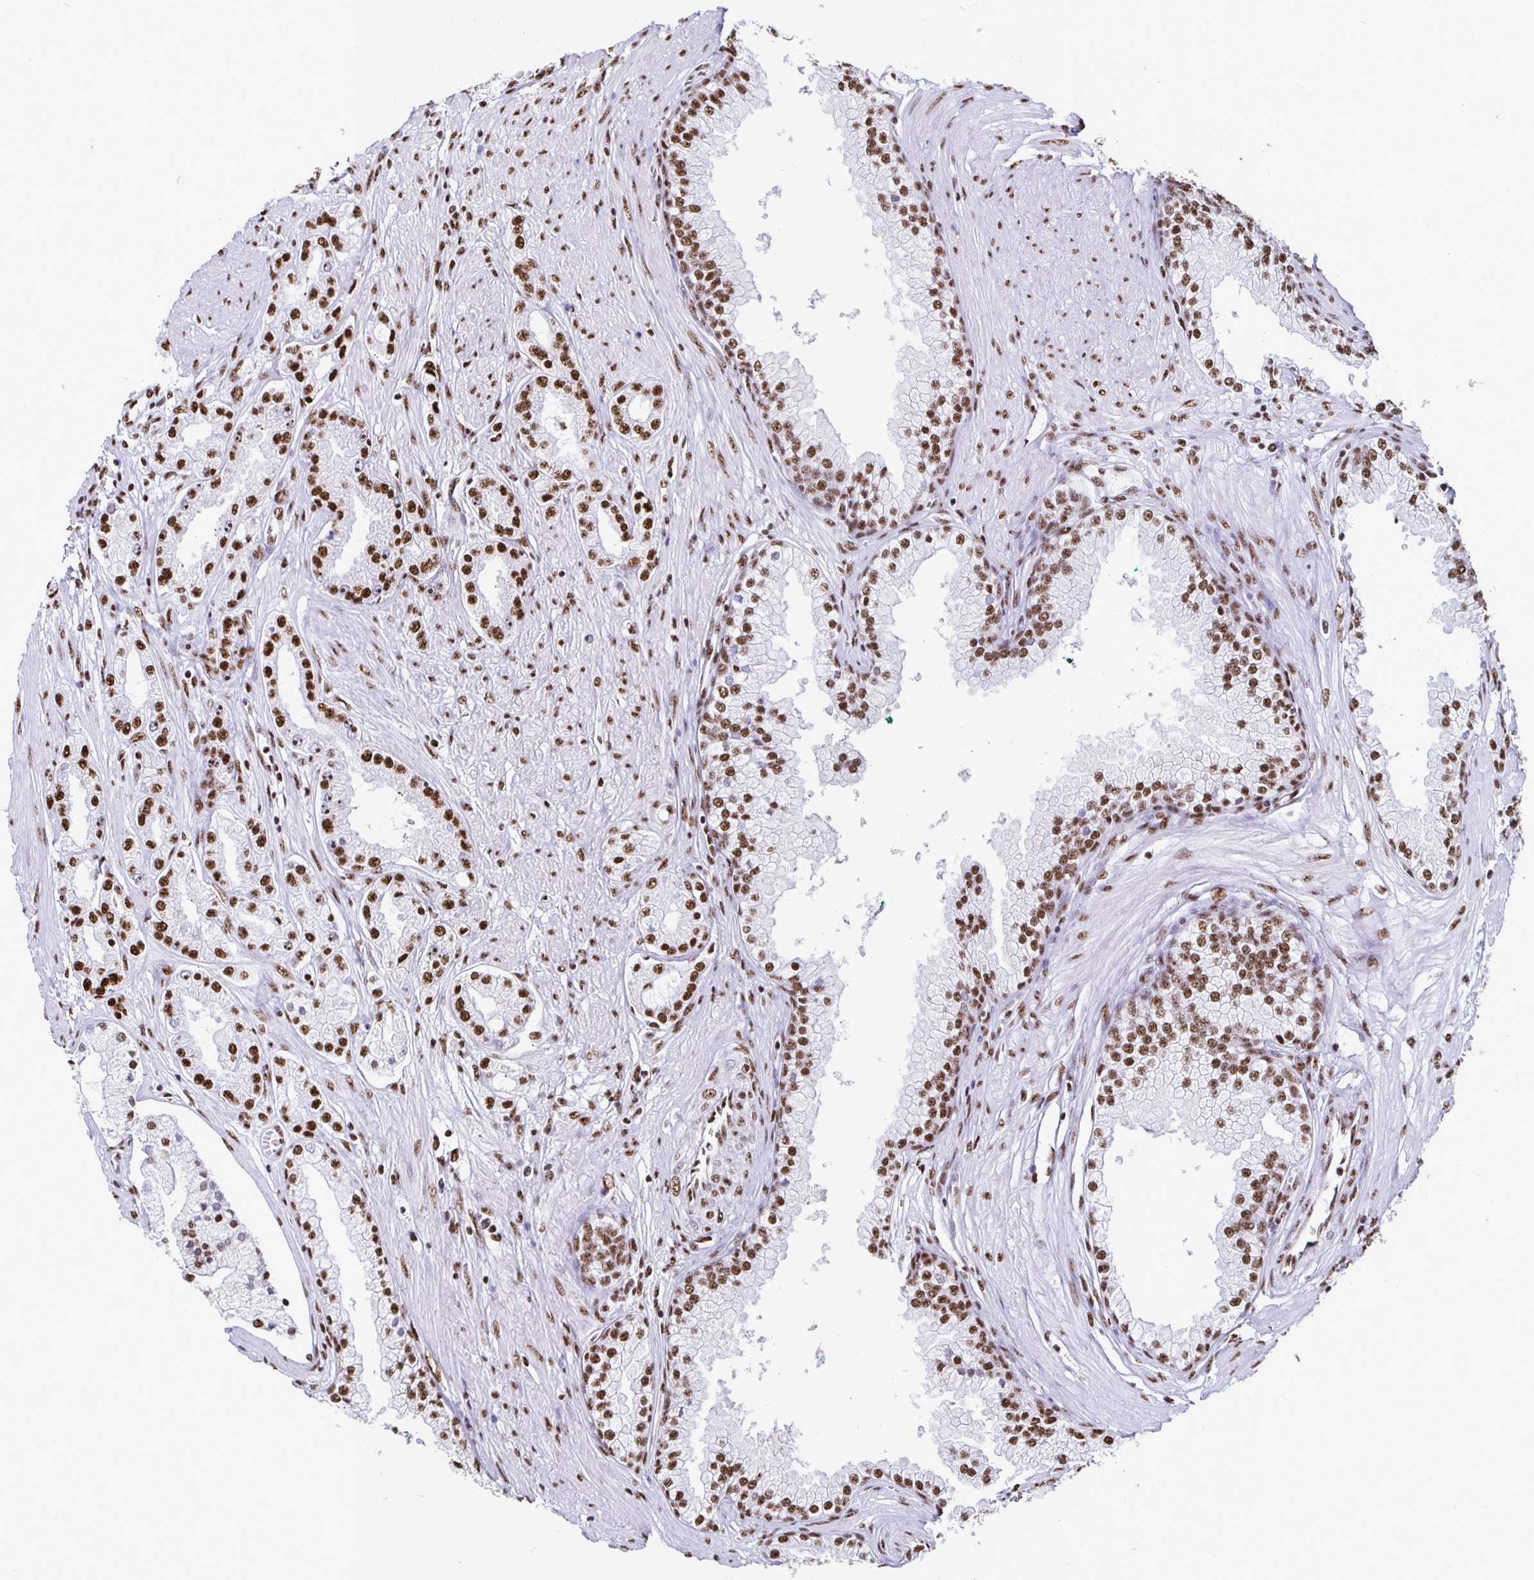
{"staining": {"intensity": "strong", "quantity": ">75%", "location": "nuclear"}, "tissue": "prostate cancer", "cell_type": "Tumor cells", "image_type": "cancer", "snomed": [{"axis": "morphology", "description": "Adenocarcinoma, High grade"}, {"axis": "topography", "description": "Prostate"}], "caption": "Brown immunohistochemical staining in human prostate cancer (adenocarcinoma (high-grade)) displays strong nuclear staining in about >75% of tumor cells. Ihc stains the protein of interest in brown and the nuclei are stained blue.", "gene": "NONO", "patient": {"sex": "male", "age": 66}}